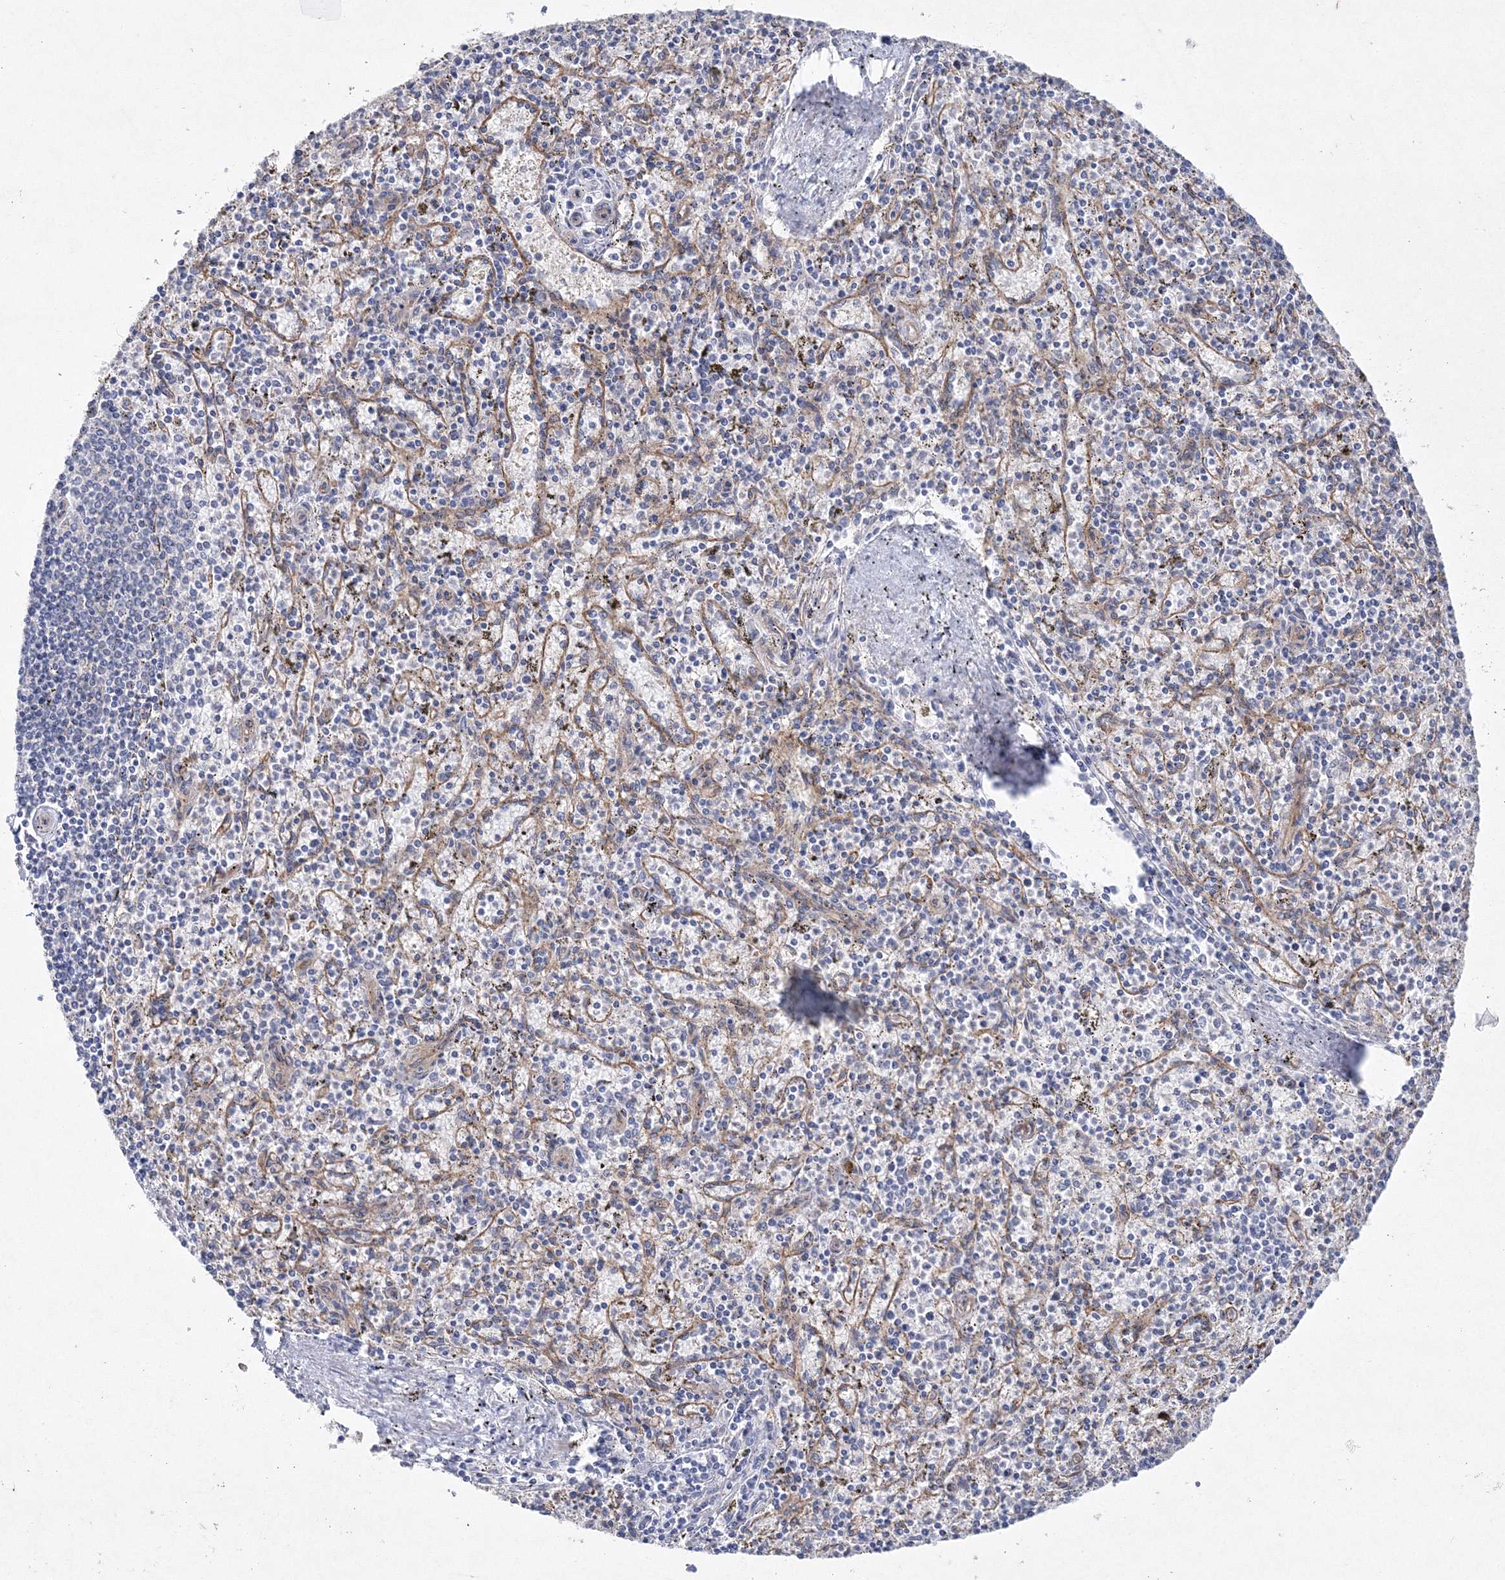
{"staining": {"intensity": "negative", "quantity": "none", "location": "none"}, "tissue": "spleen", "cell_type": "Cells in red pulp", "image_type": "normal", "snomed": [{"axis": "morphology", "description": "Normal tissue, NOS"}, {"axis": "topography", "description": "Spleen"}], "caption": "A high-resolution image shows IHC staining of normal spleen, which exhibits no significant expression in cells in red pulp.", "gene": "NAA40", "patient": {"sex": "male", "age": 72}}